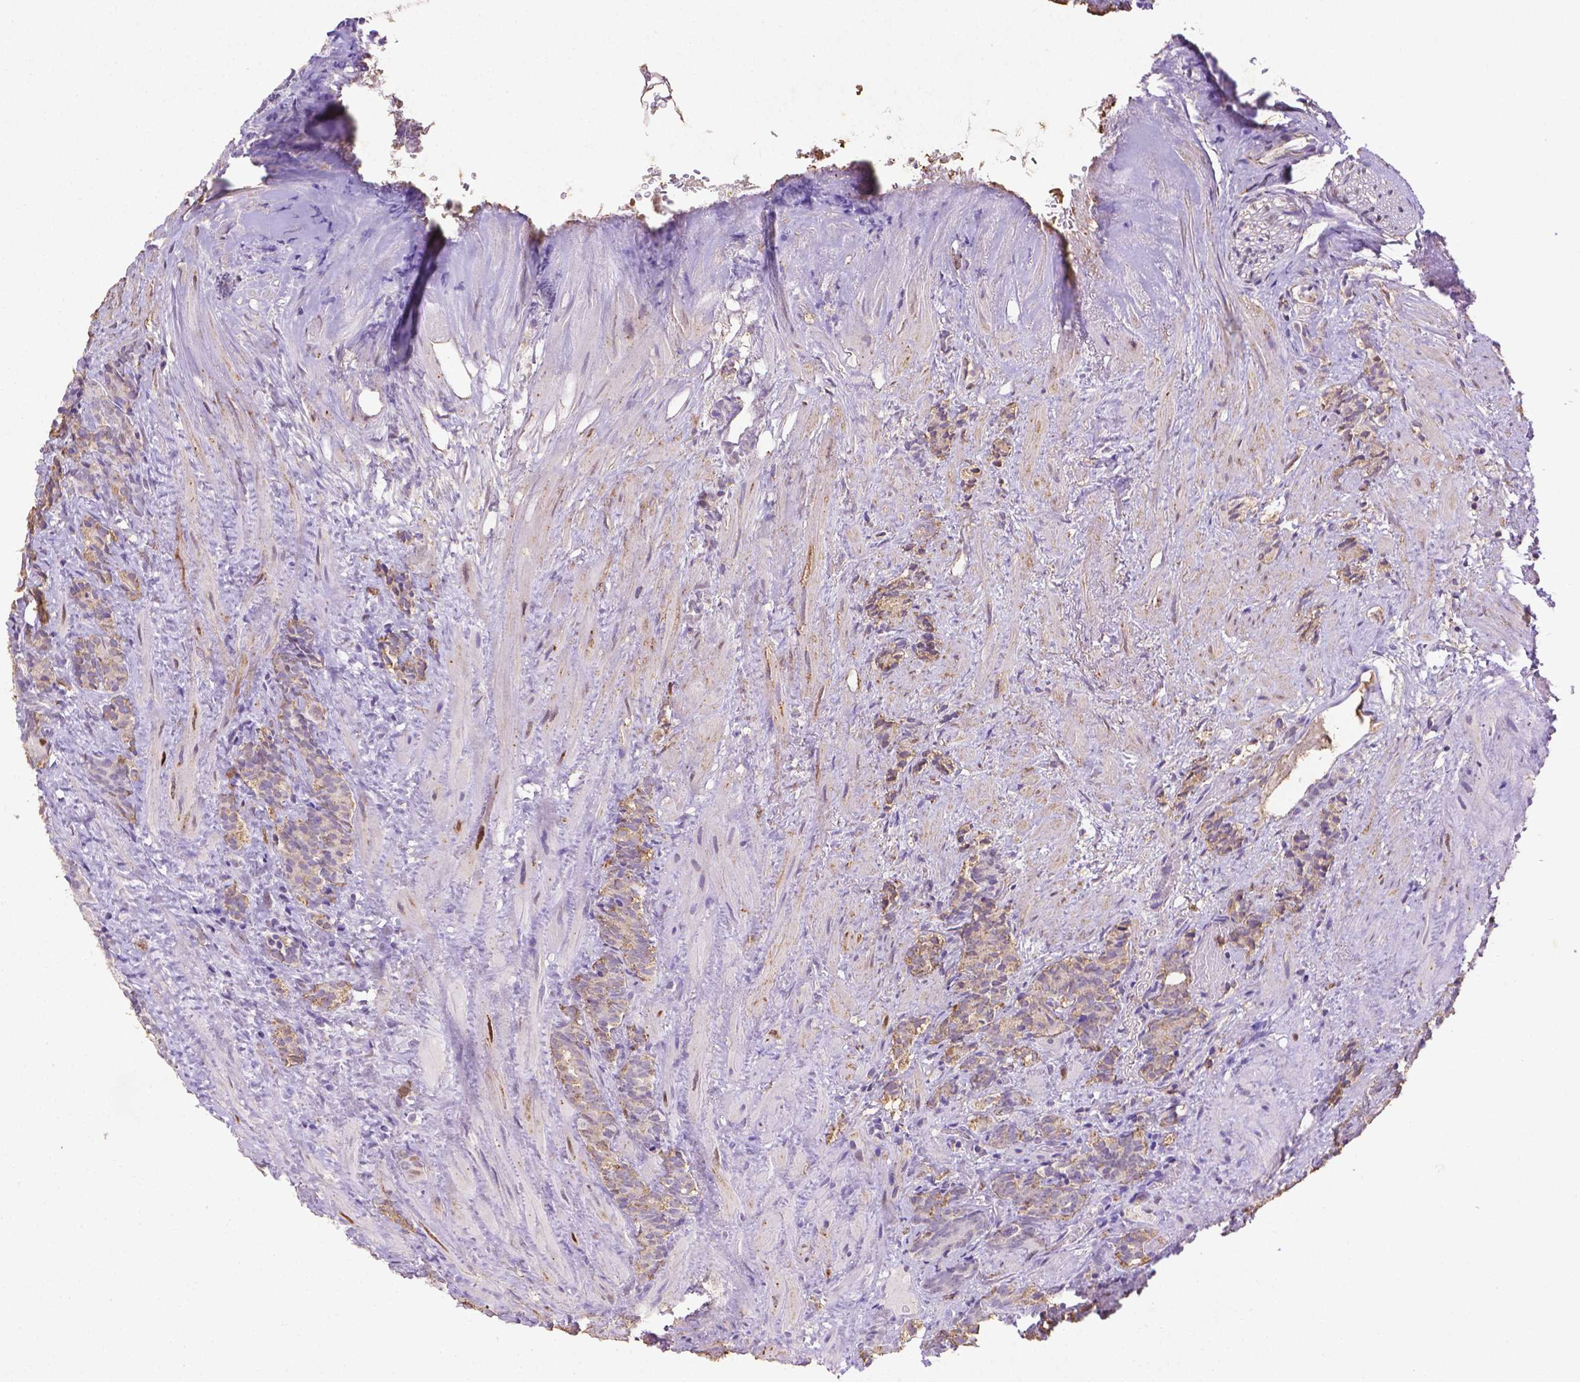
{"staining": {"intensity": "moderate", "quantity": "<25%", "location": "cytoplasmic/membranous"}, "tissue": "prostate cancer", "cell_type": "Tumor cells", "image_type": "cancer", "snomed": [{"axis": "morphology", "description": "Adenocarcinoma, High grade"}, {"axis": "topography", "description": "Prostate"}], "caption": "Protein analysis of prostate cancer (adenocarcinoma (high-grade)) tissue exhibits moderate cytoplasmic/membranous positivity in approximately <25% of tumor cells. Using DAB (brown) and hematoxylin (blue) stains, captured at high magnification using brightfield microscopy.", "gene": "CDKN1A", "patient": {"sex": "male", "age": 84}}